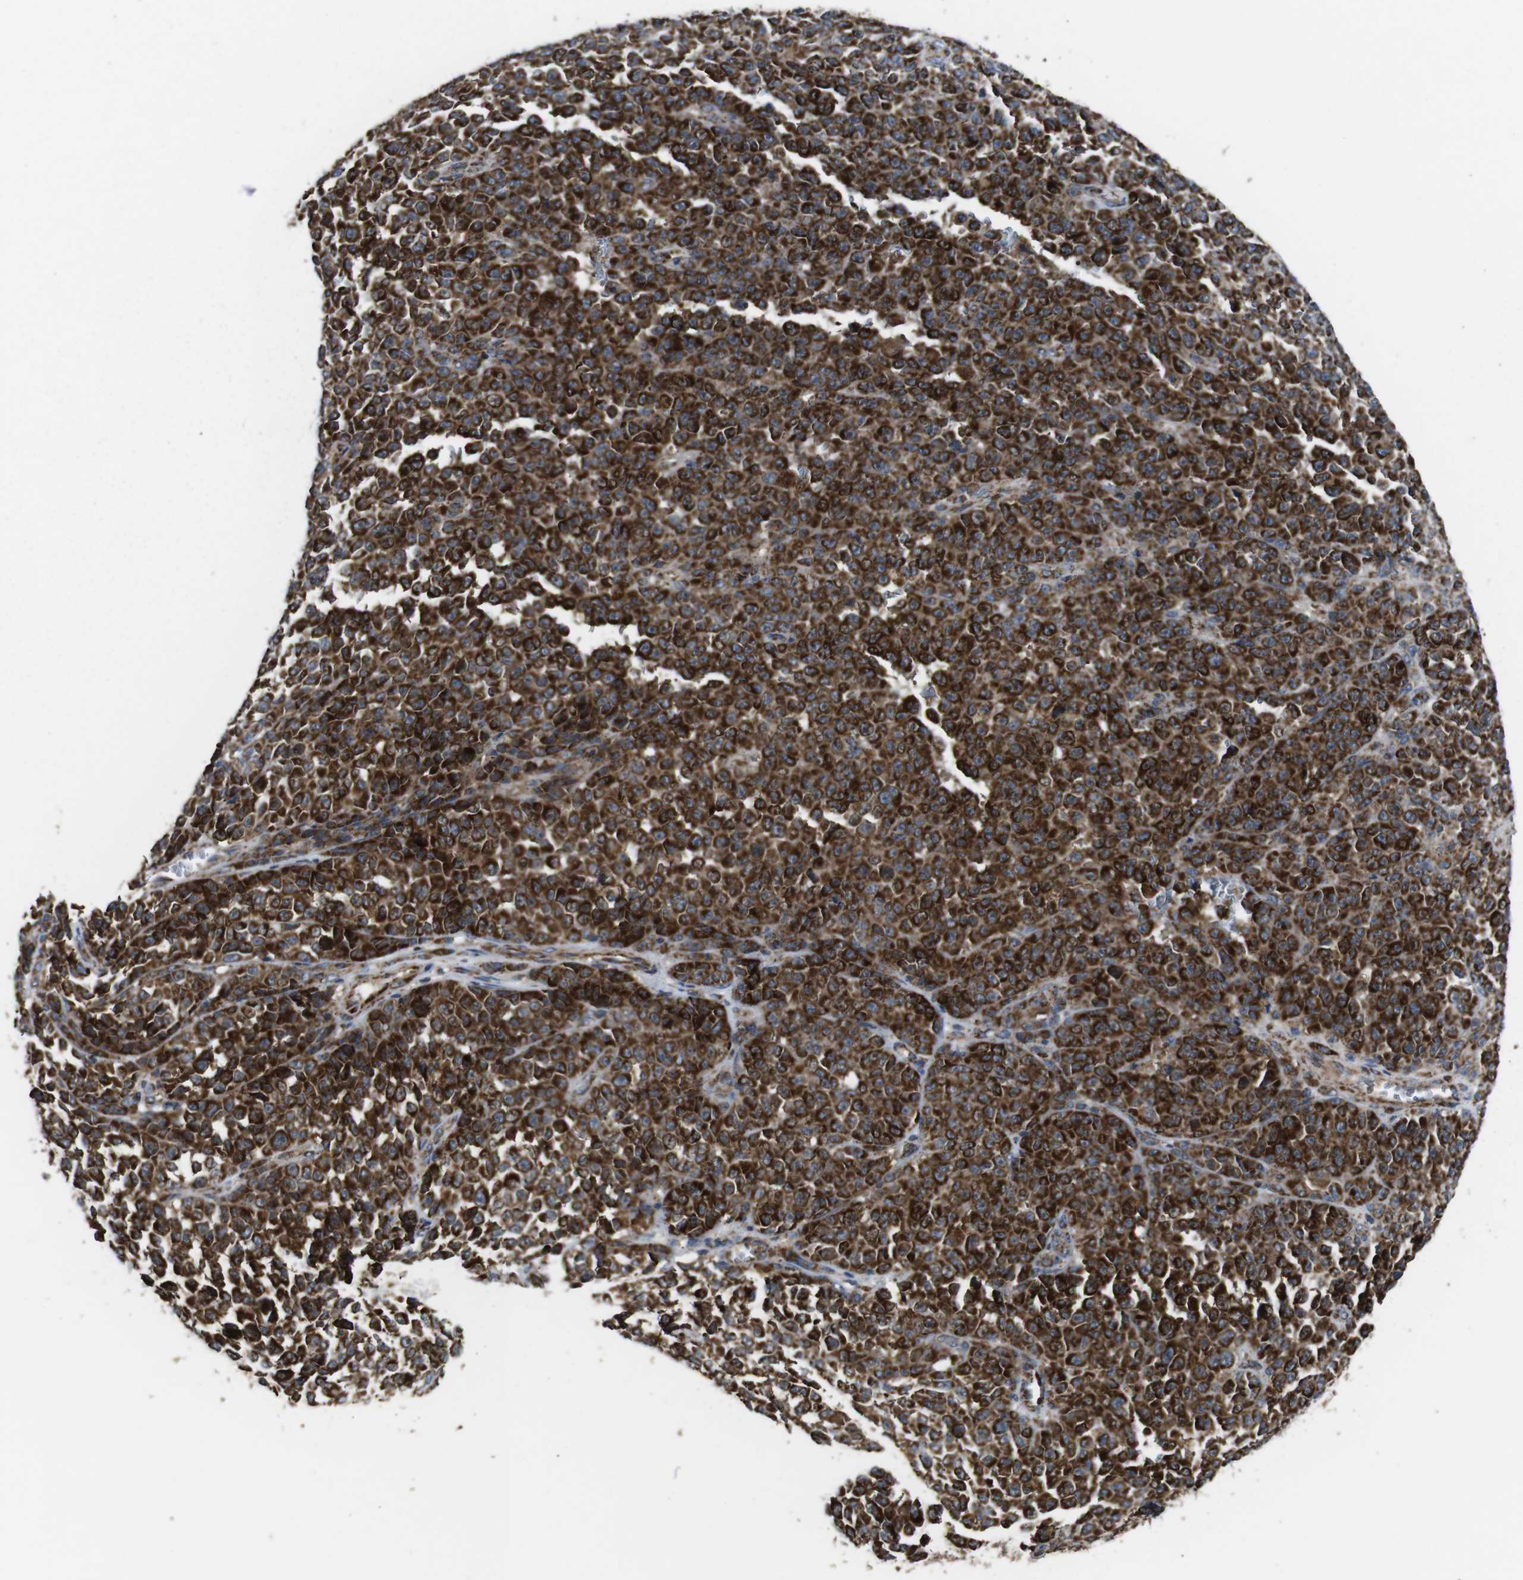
{"staining": {"intensity": "strong", "quantity": ">75%", "location": "cytoplasmic/membranous"}, "tissue": "melanoma", "cell_type": "Tumor cells", "image_type": "cancer", "snomed": [{"axis": "morphology", "description": "Malignant melanoma, NOS"}, {"axis": "topography", "description": "Skin"}], "caption": "Immunohistochemistry micrograph of neoplastic tissue: human melanoma stained using IHC displays high levels of strong protein expression localized specifically in the cytoplasmic/membranous of tumor cells, appearing as a cytoplasmic/membranous brown color.", "gene": "HK1", "patient": {"sex": "female", "age": 82}}